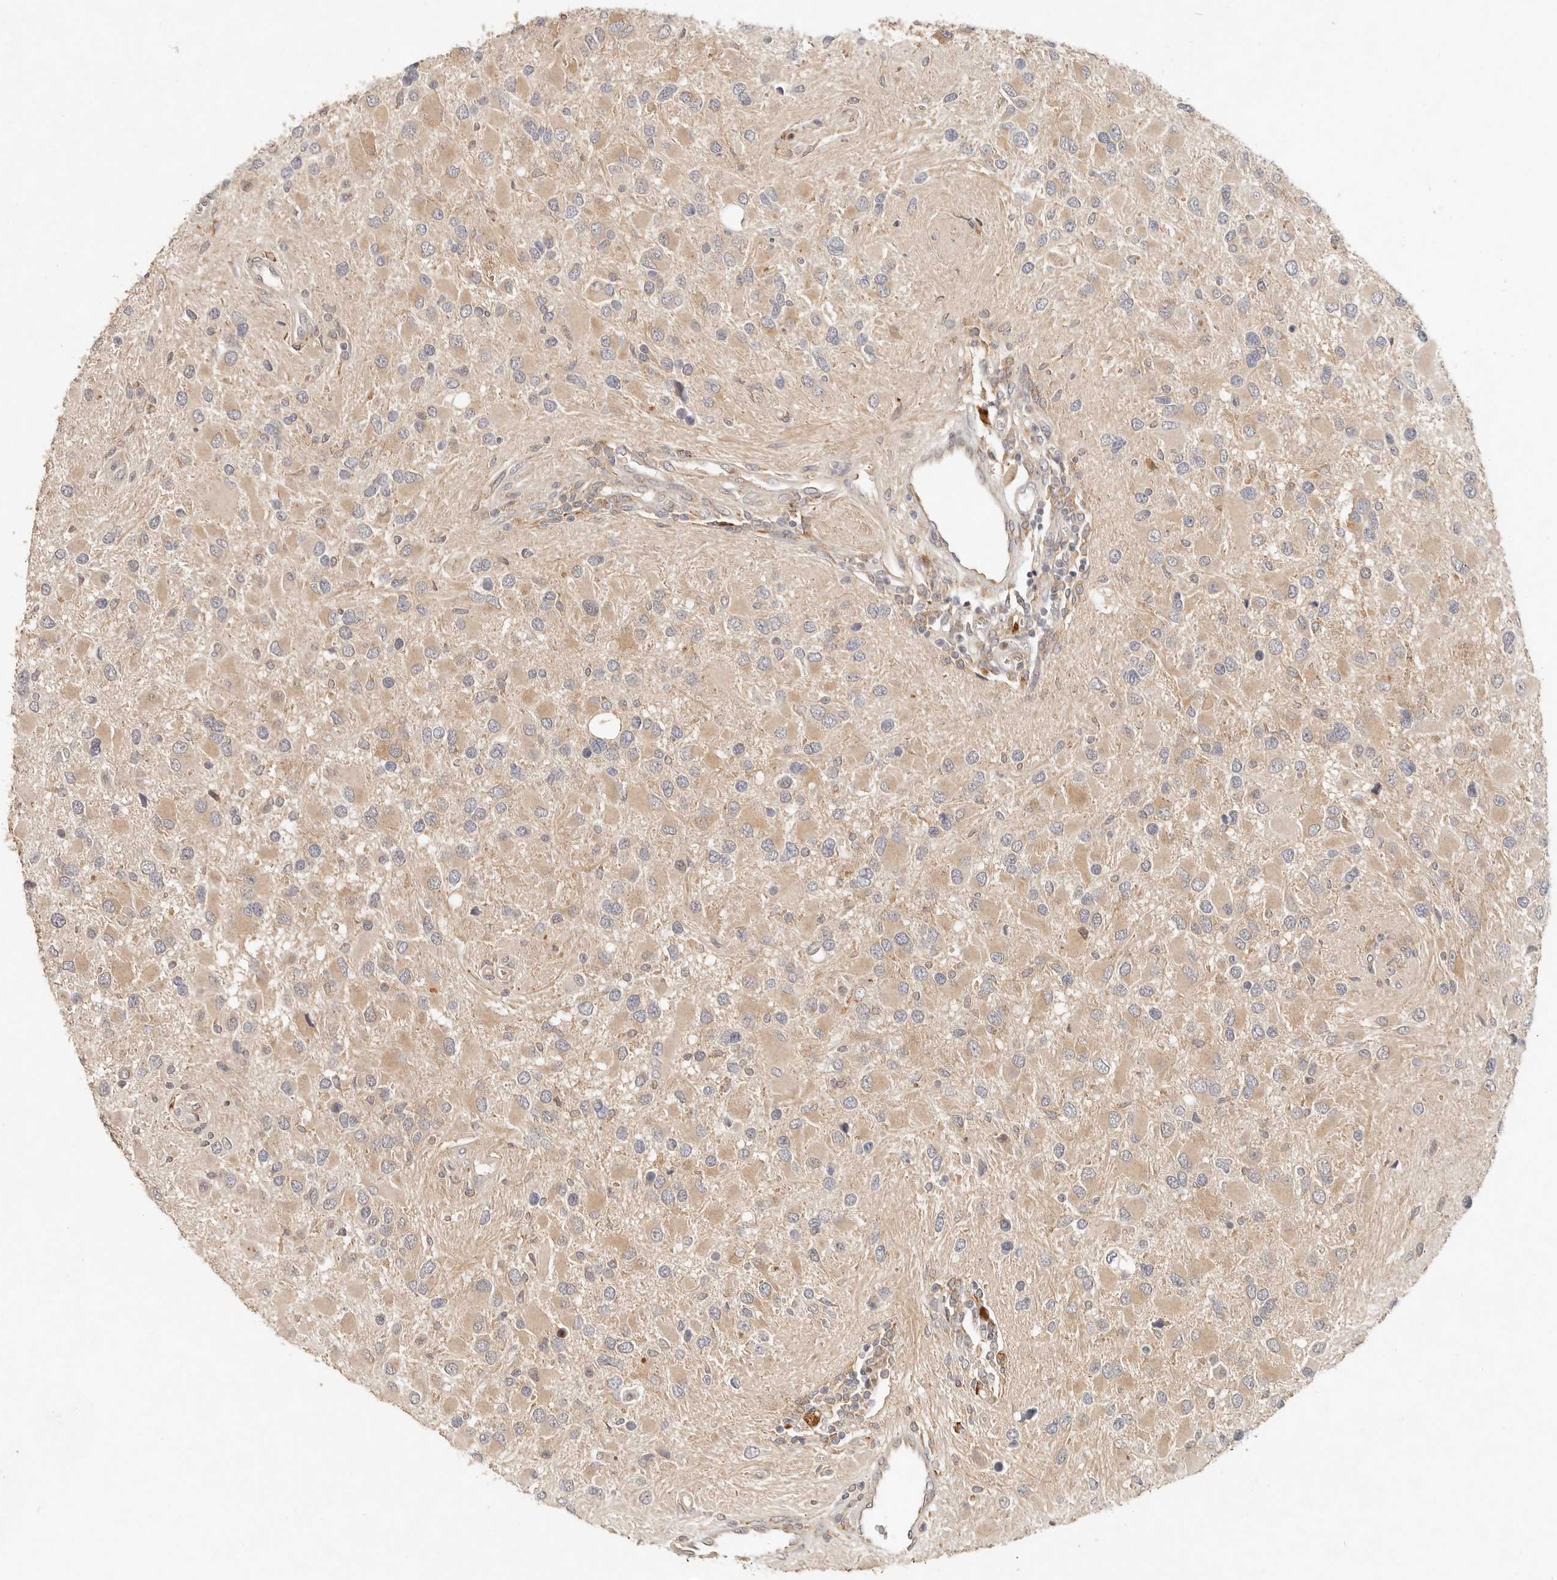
{"staining": {"intensity": "weak", "quantity": ">75%", "location": "cytoplasmic/membranous"}, "tissue": "glioma", "cell_type": "Tumor cells", "image_type": "cancer", "snomed": [{"axis": "morphology", "description": "Glioma, malignant, High grade"}, {"axis": "topography", "description": "Brain"}], "caption": "Immunohistochemistry photomicrograph of neoplastic tissue: glioma stained using IHC shows low levels of weak protein expression localized specifically in the cytoplasmic/membranous of tumor cells, appearing as a cytoplasmic/membranous brown color.", "gene": "ARHGEF10L", "patient": {"sex": "male", "age": 53}}